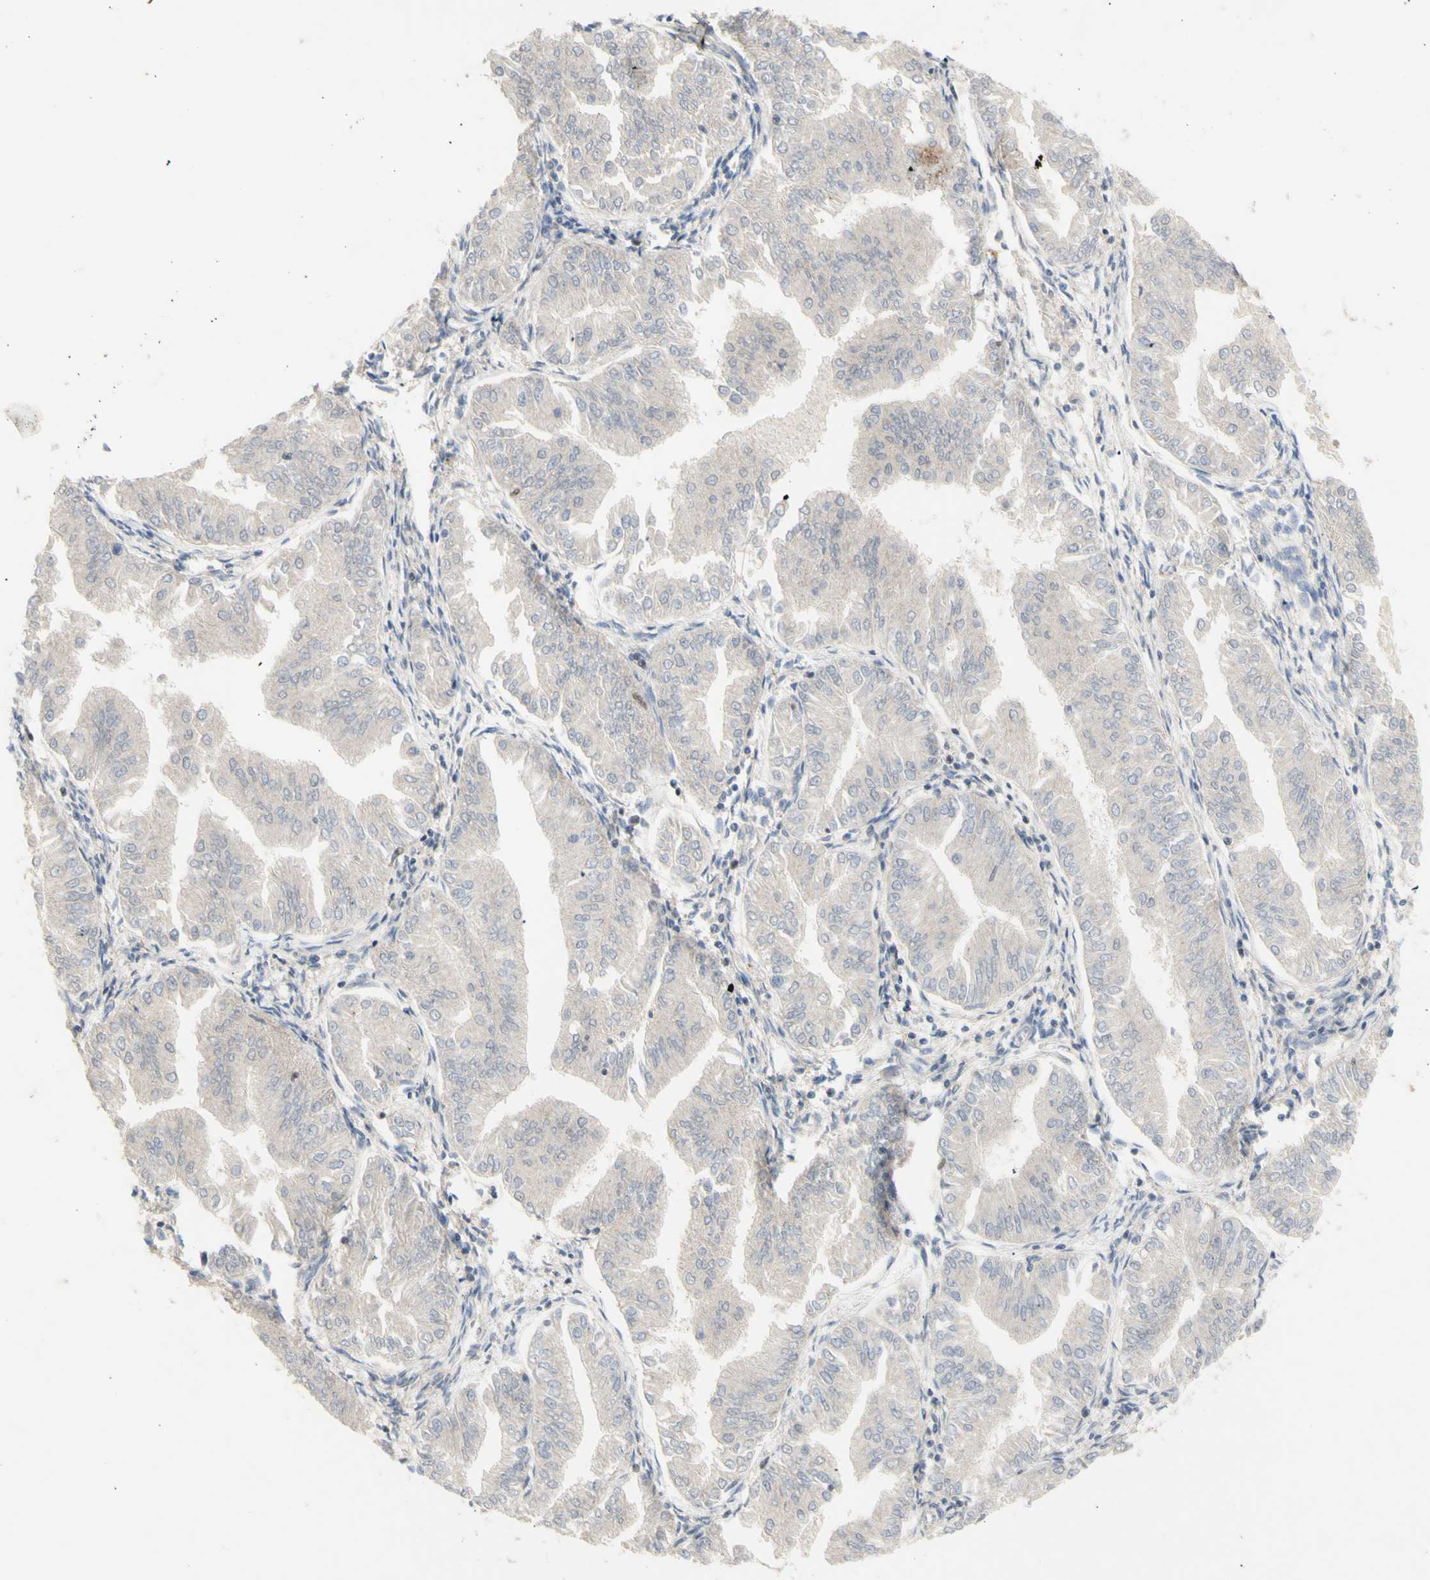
{"staining": {"intensity": "negative", "quantity": "none", "location": "none"}, "tissue": "endometrial cancer", "cell_type": "Tumor cells", "image_type": "cancer", "snomed": [{"axis": "morphology", "description": "Adenocarcinoma, NOS"}, {"axis": "topography", "description": "Endometrium"}], "caption": "An image of endometrial cancer stained for a protein exhibits no brown staining in tumor cells.", "gene": "NLRP1", "patient": {"sex": "female", "age": 53}}